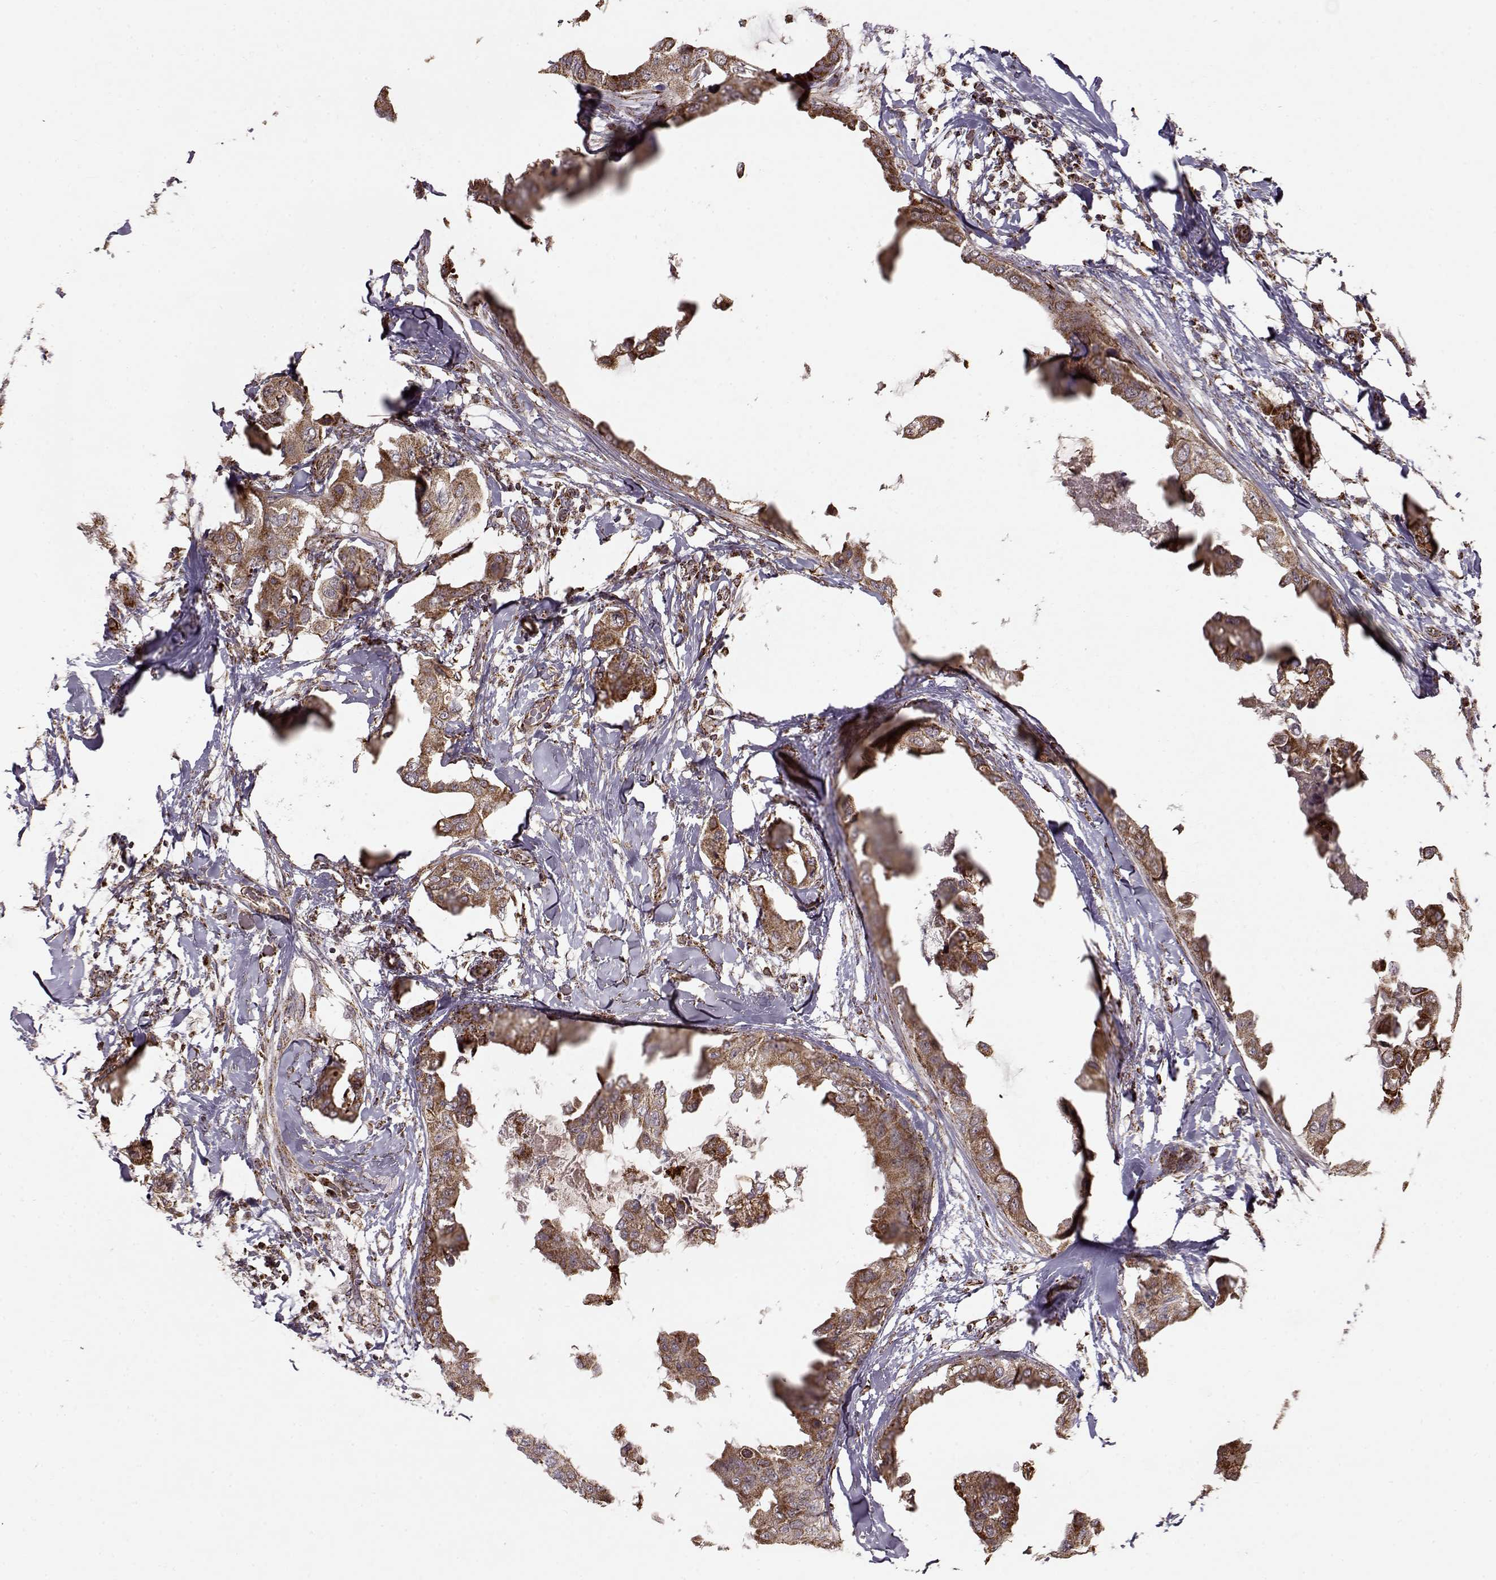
{"staining": {"intensity": "strong", "quantity": ">75%", "location": "cytoplasmic/membranous"}, "tissue": "breast cancer", "cell_type": "Tumor cells", "image_type": "cancer", "snomed": [{"axis": "morphology", "description": "Normal tissue, NOS"}, {"axis": "morphology", "description": "Duct carcinoma"}, {"axis": "topography", "description": "Breast"}], "caption": "Breast cancer (infiltrating ductal carcinoma) stained for a protein displays strong cytoplasmic/membranous positivity in tumor cells. The protein is shown in brown color, while the nuclei are stained blue.", "gene": "CMTM3", "patient": {"sex": "female", "age": 40}}